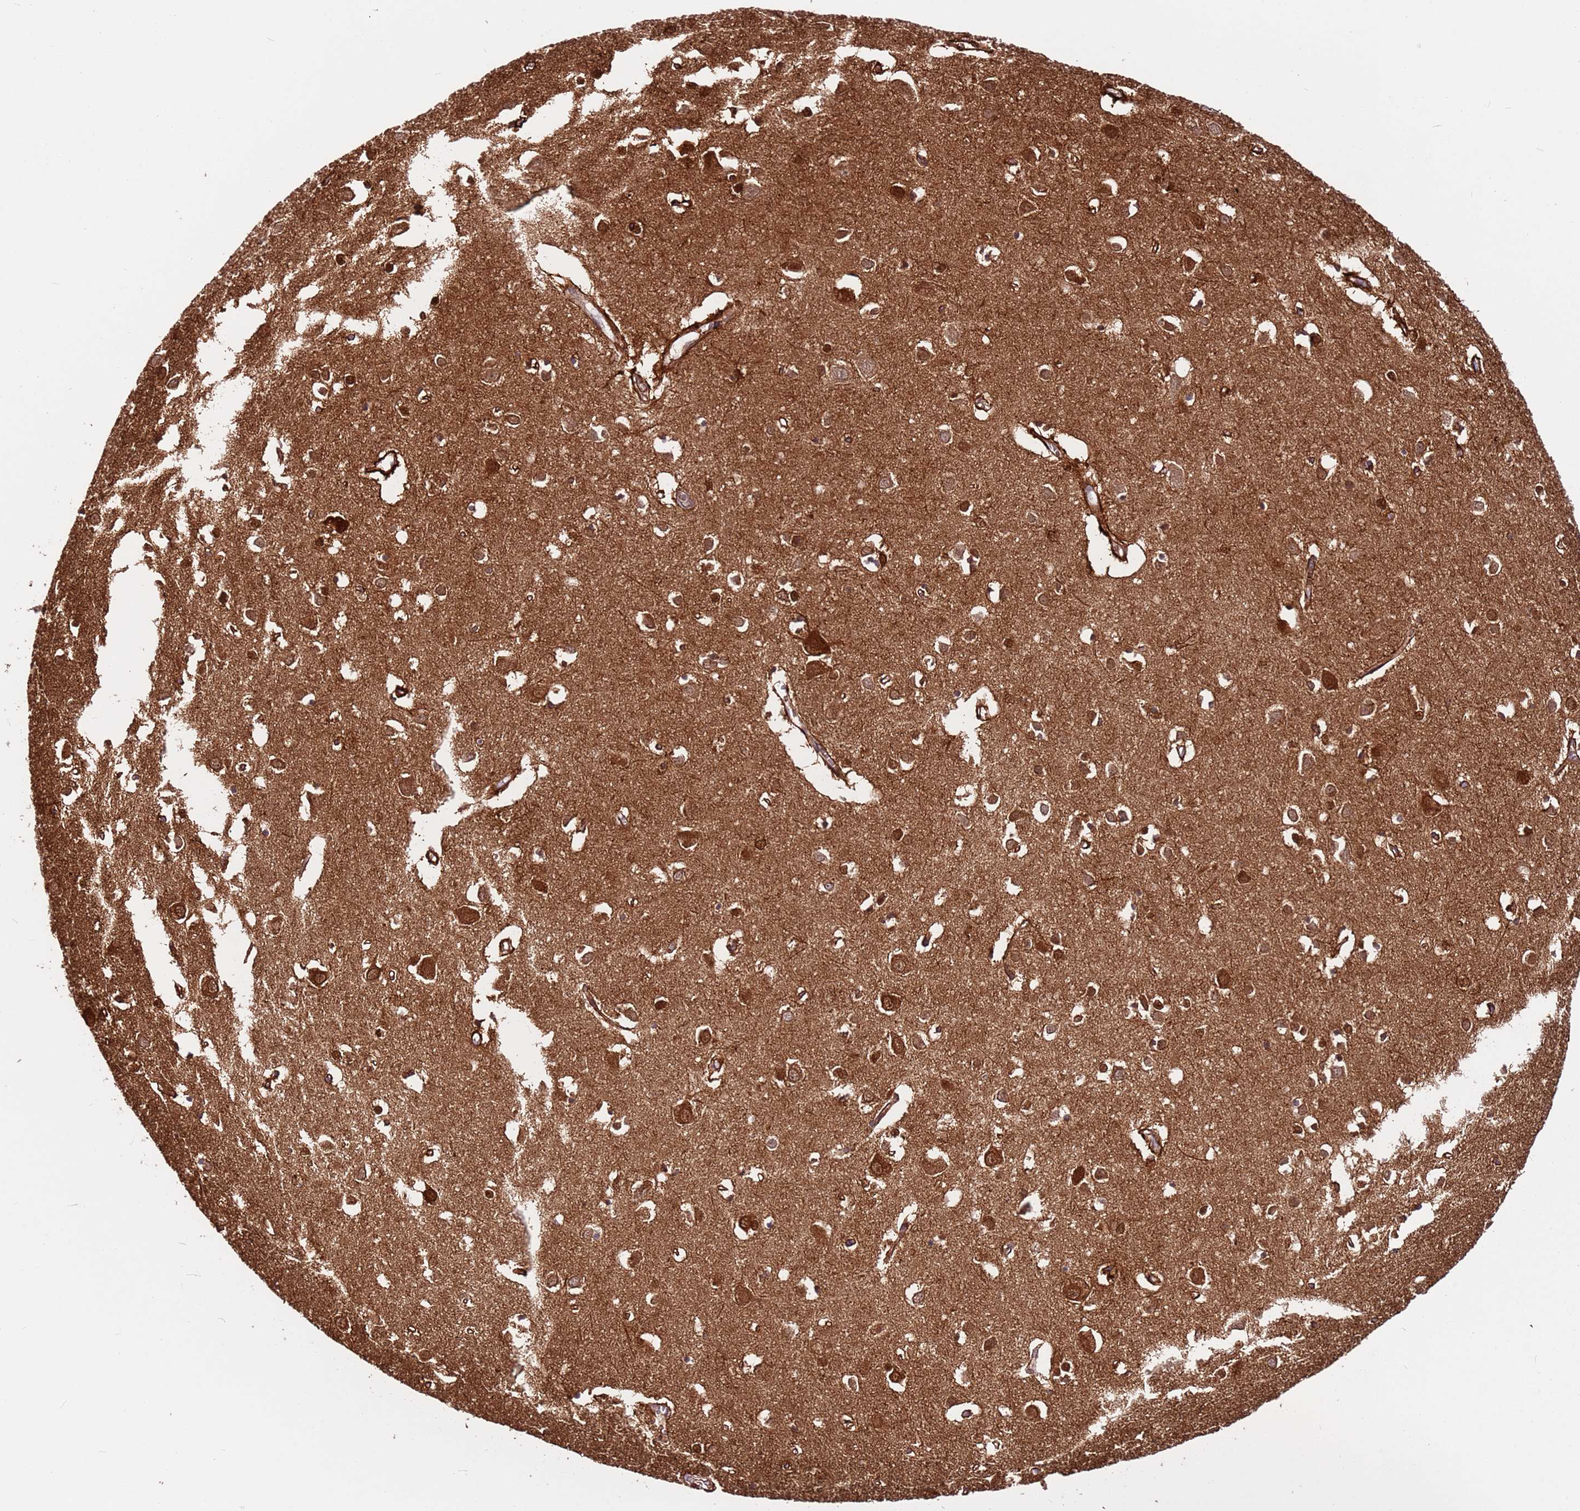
{"staining": {"intensity": "strong", "quantity": ">75%", "location": "cytoplasmic/membranous"}, "tissue": "cerebral cortex", "cell_type": "Endothelial cells", "image_type": "normal", "snomed": [{"axis": "morphology", "description": "Normal tissue, NOS"}, {"axis": "topography", "description": "Cerebral cortex"}], "caption": "This is an image of immunohistochemistry (IHC) staining of normal cerebral cortex, which shows strong staining in the cytoplasmic/membranous of endothelial cells.", "gene": "MTG2", "patient": {"sex": "female", "age": 64}}